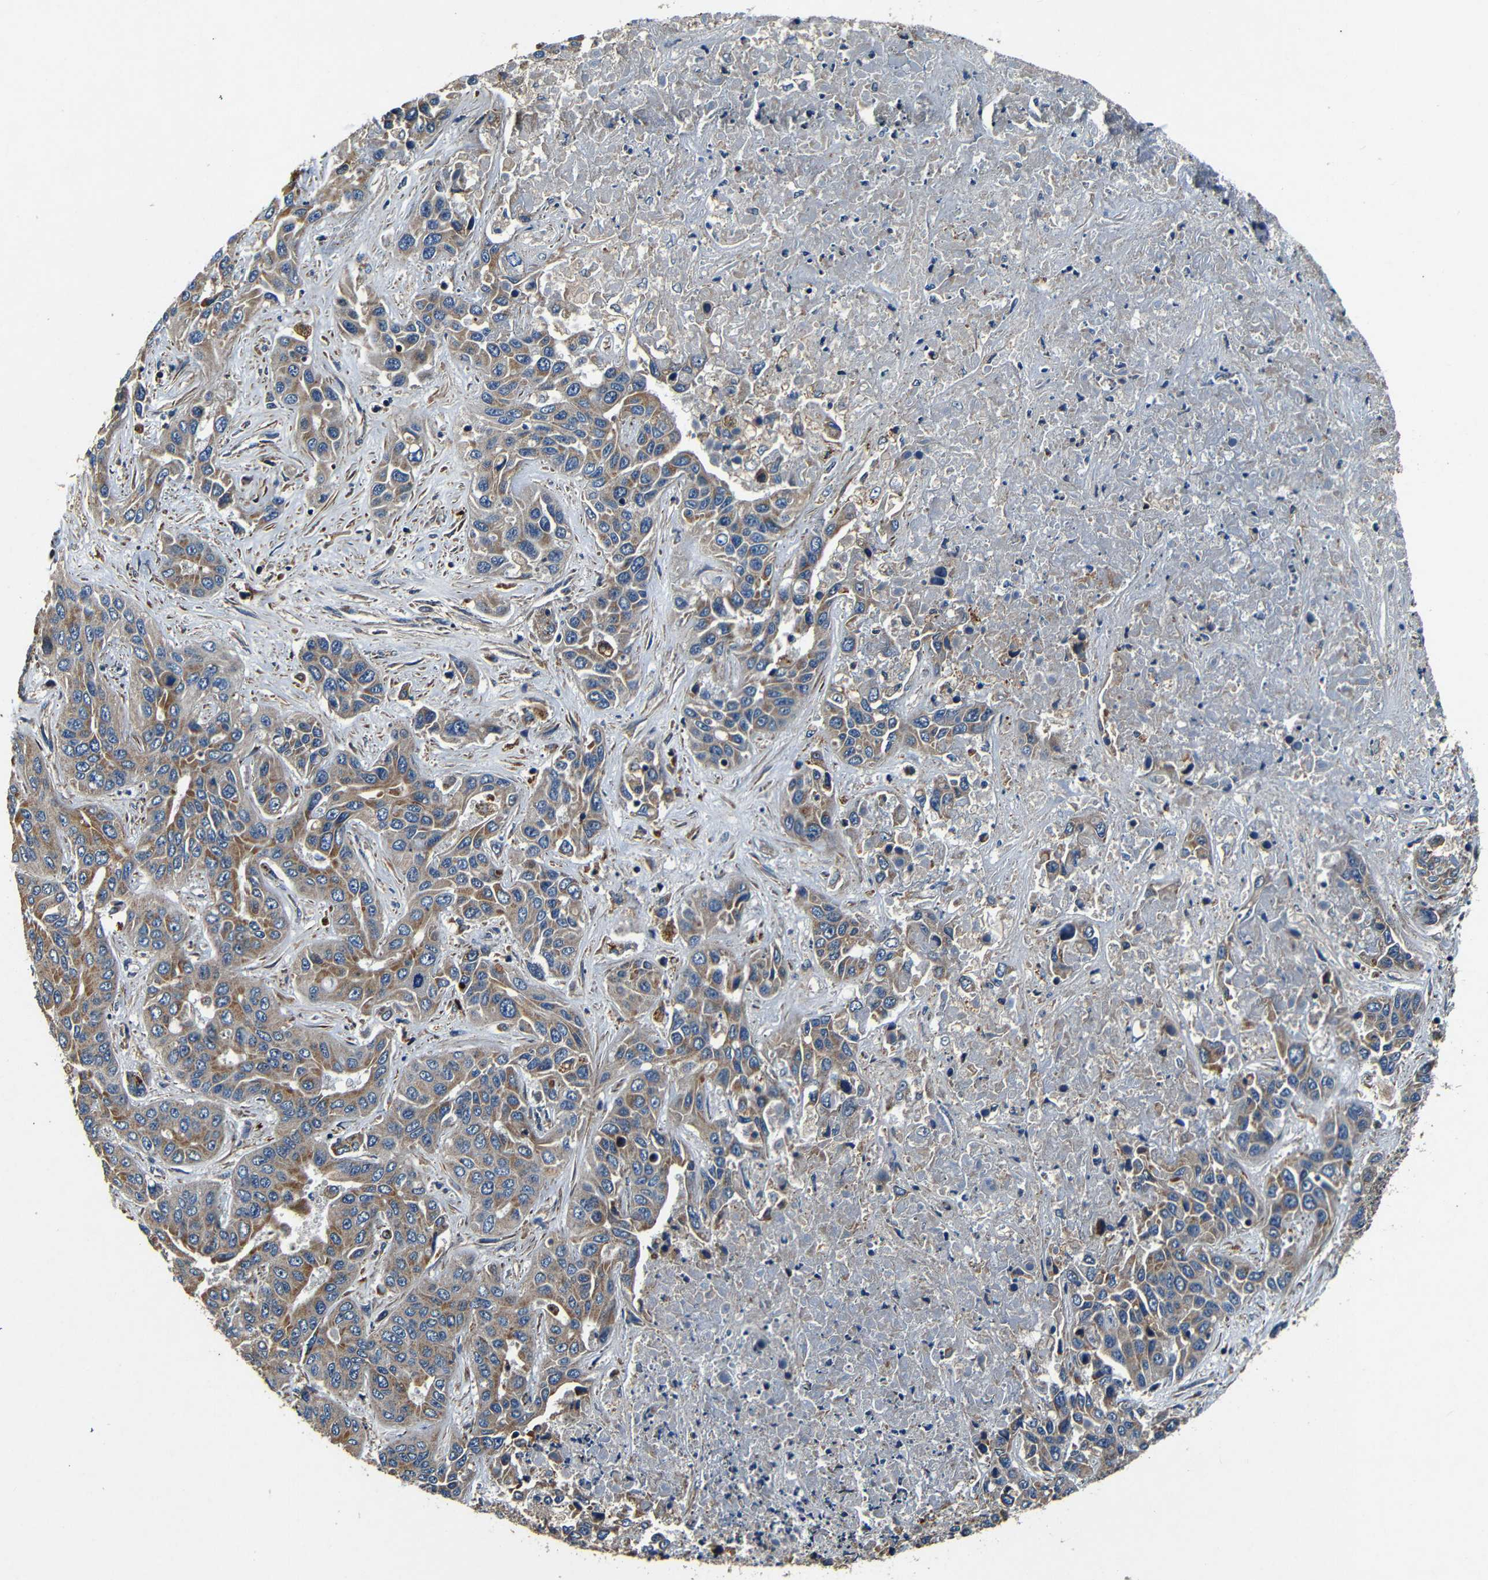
{"staining": {"intensity": "moderate", "quantity": ">75%", "location": "cytoplasmic/membranous"}, "tissue": "liver cancer", "cell_type": "Tumor cells", "image_type": "cancer", "snomed": [{"axis": "morphology", "description": "Cholangiocarcinoma"}, {"axis": "topography", "description": "Liver"}], "caption": "IHC micrograph of neoplastic tissue: human liver cancer (cholangiocarcinoma) stained using IHC shows medium levels of moderate protein expression localized specifically in the cytoplasmic/membranous of tumor cells, appearing as a cytoplasmic/membranous brown color.", "gene": "MTX1", "patient": {"sex": "female", "age": 52}}